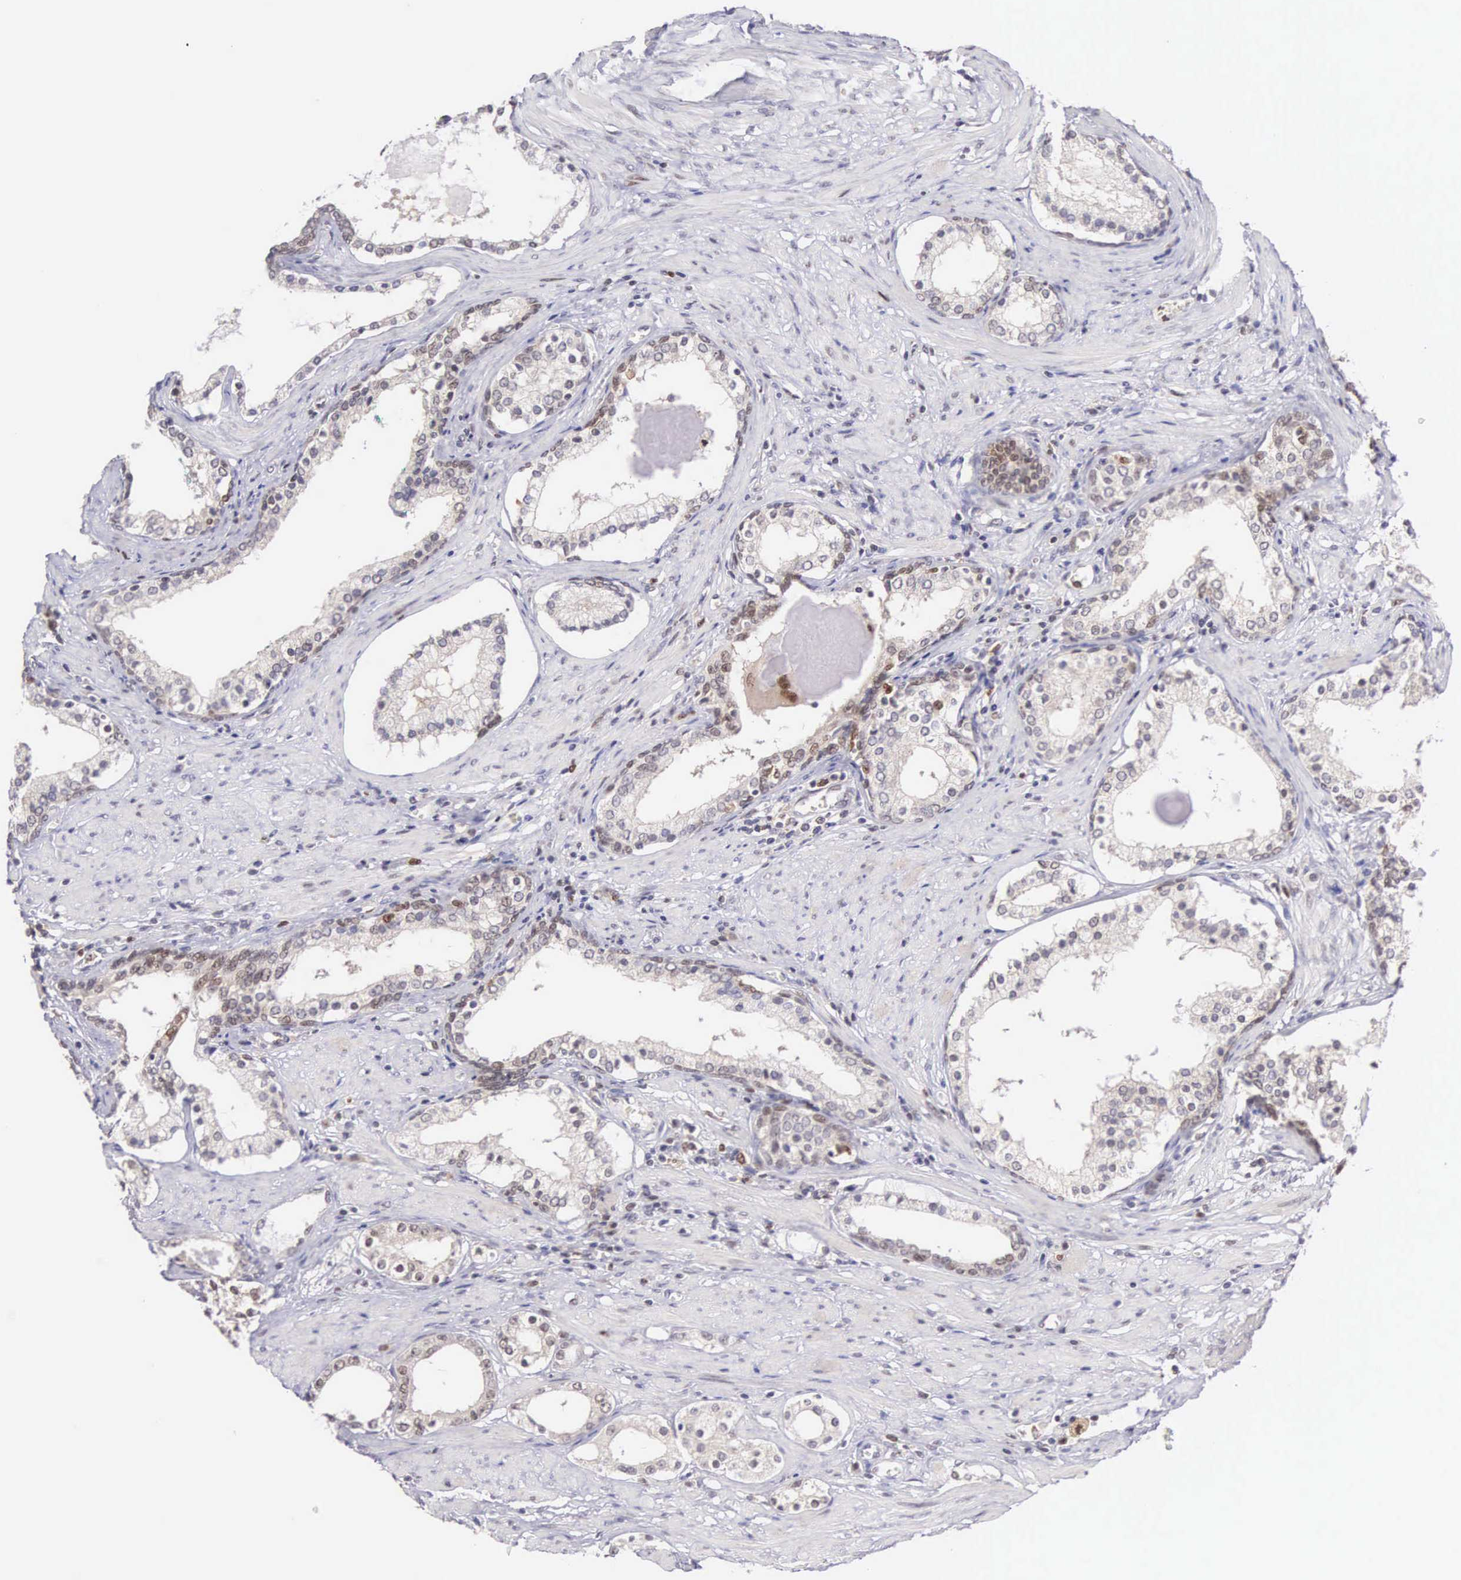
{"staining": {"intensity": "weak", "quantity": "25%-75%", "location": "cytoplasmic/membranous,nuclear"}, "tissue": "prostate cancer", "cell_type": "Tumor cells", "image_type": "cancer", "snomed": [{"axis": "morphology", "description": "Adenocarcinoma, Medium grade"}, {"axis": "topography", "description": "Prostate"}], "caption": "Prostate cancer tissue displays weak cytoplasmic/membranous and nuclear expression in approximately 25%-75% of tumor cells, visualized by immunohistochemistry.", "gene": "GRK3", "patient": {"sex": "male", "age": 73}}